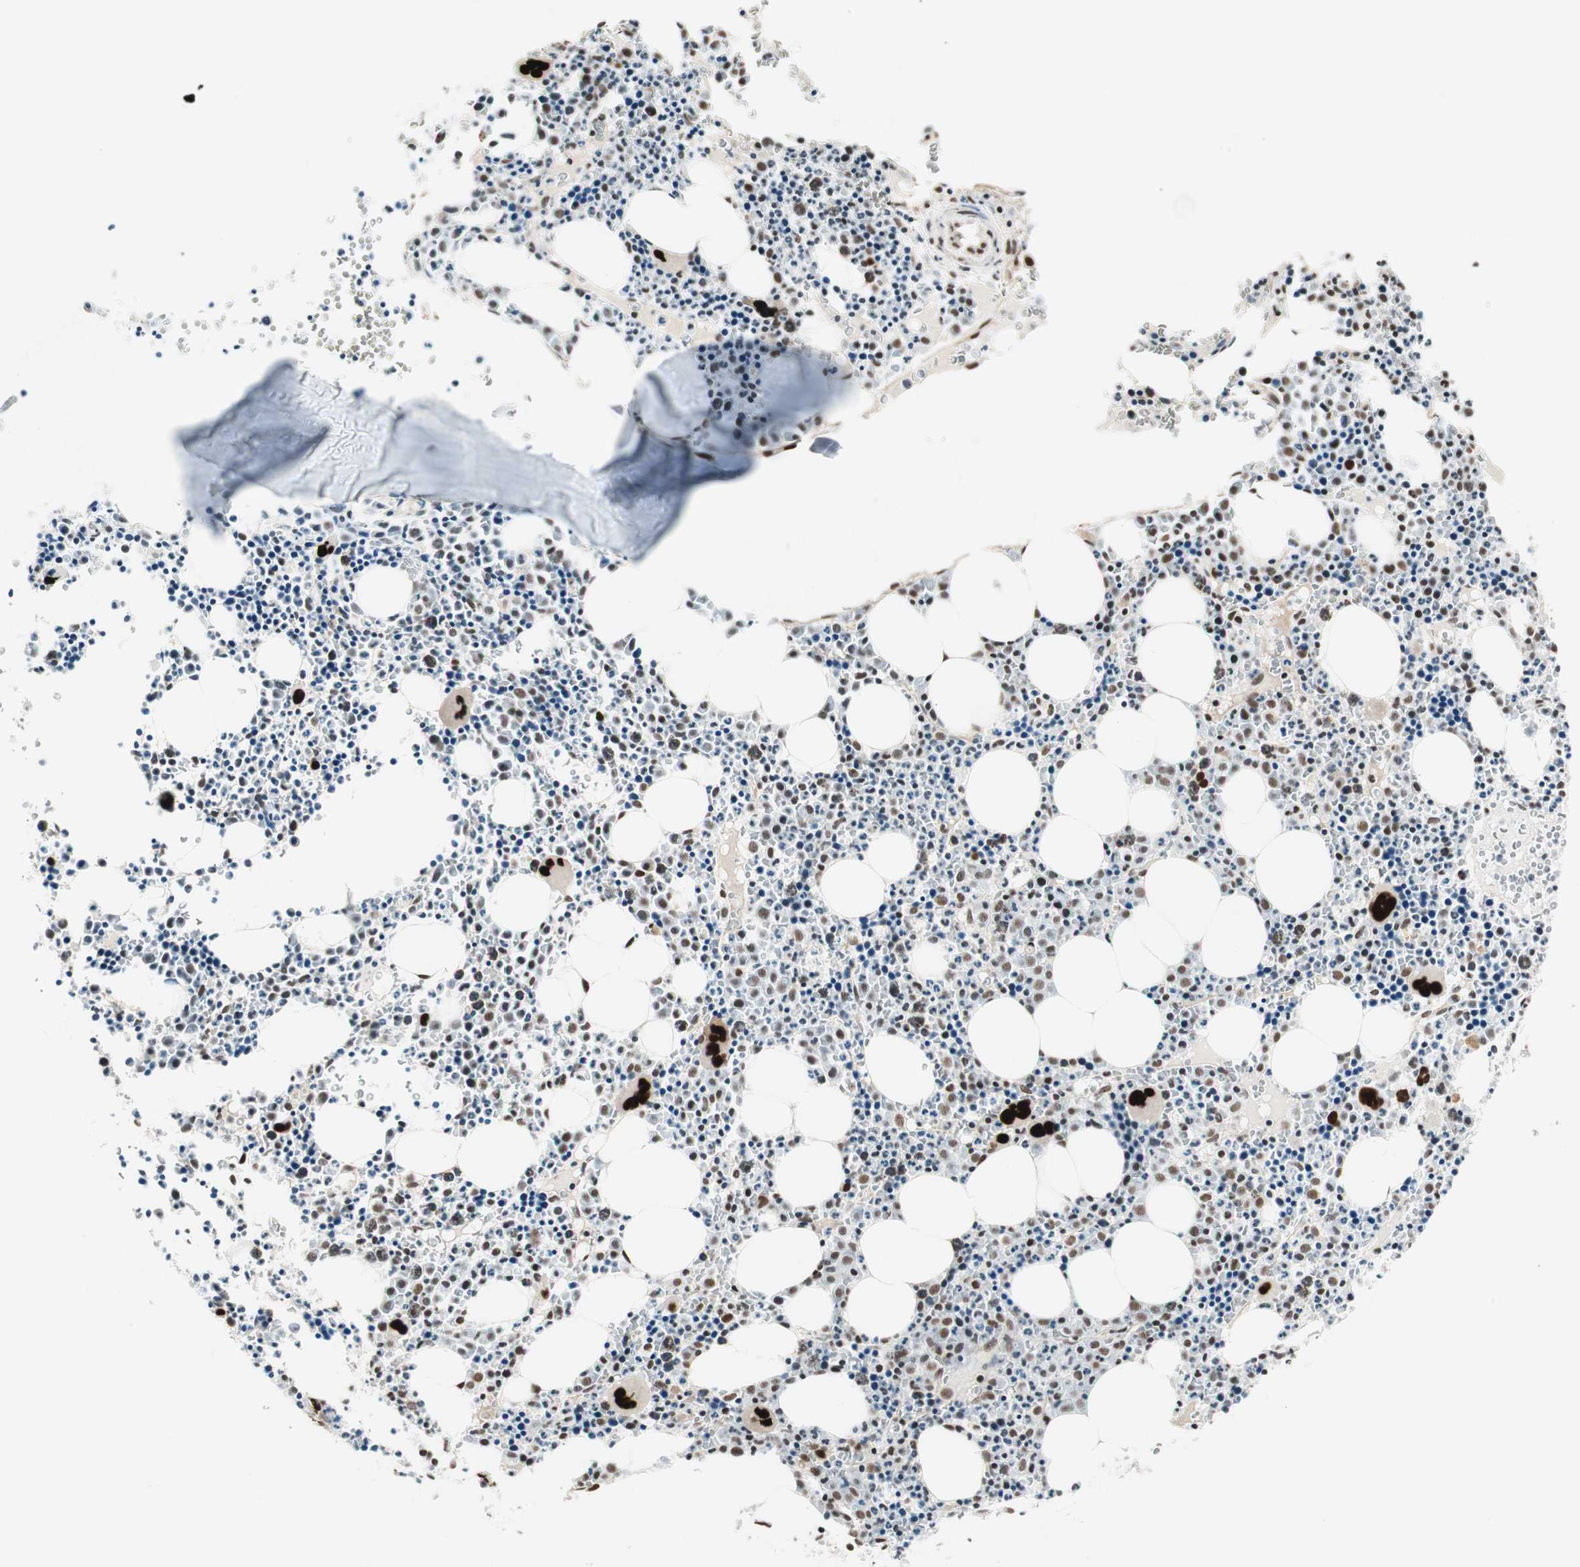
{"staining": {"intensity": "strong", "quantity": "25%-75%", "location": "nuclear"}, "tissue": "bone marrow", "cell_type": "Hematopoietic cells", "image_type": "normal", "snomed": [{"axis": "morphology", "description": "Normal tissue, NOS"}, {"axis": "morphology", "description": "Inflammation, NOS"}, {"axis": "topography", "description": "Bone marrow"}], "caption": "IHC of benign human bone marrow shows high levels of strong nuclear expression in about 25%-75% of hematopoietic cells.", "gene": "HEXIM1", "patient": {"sex": "female", "age": 17}}